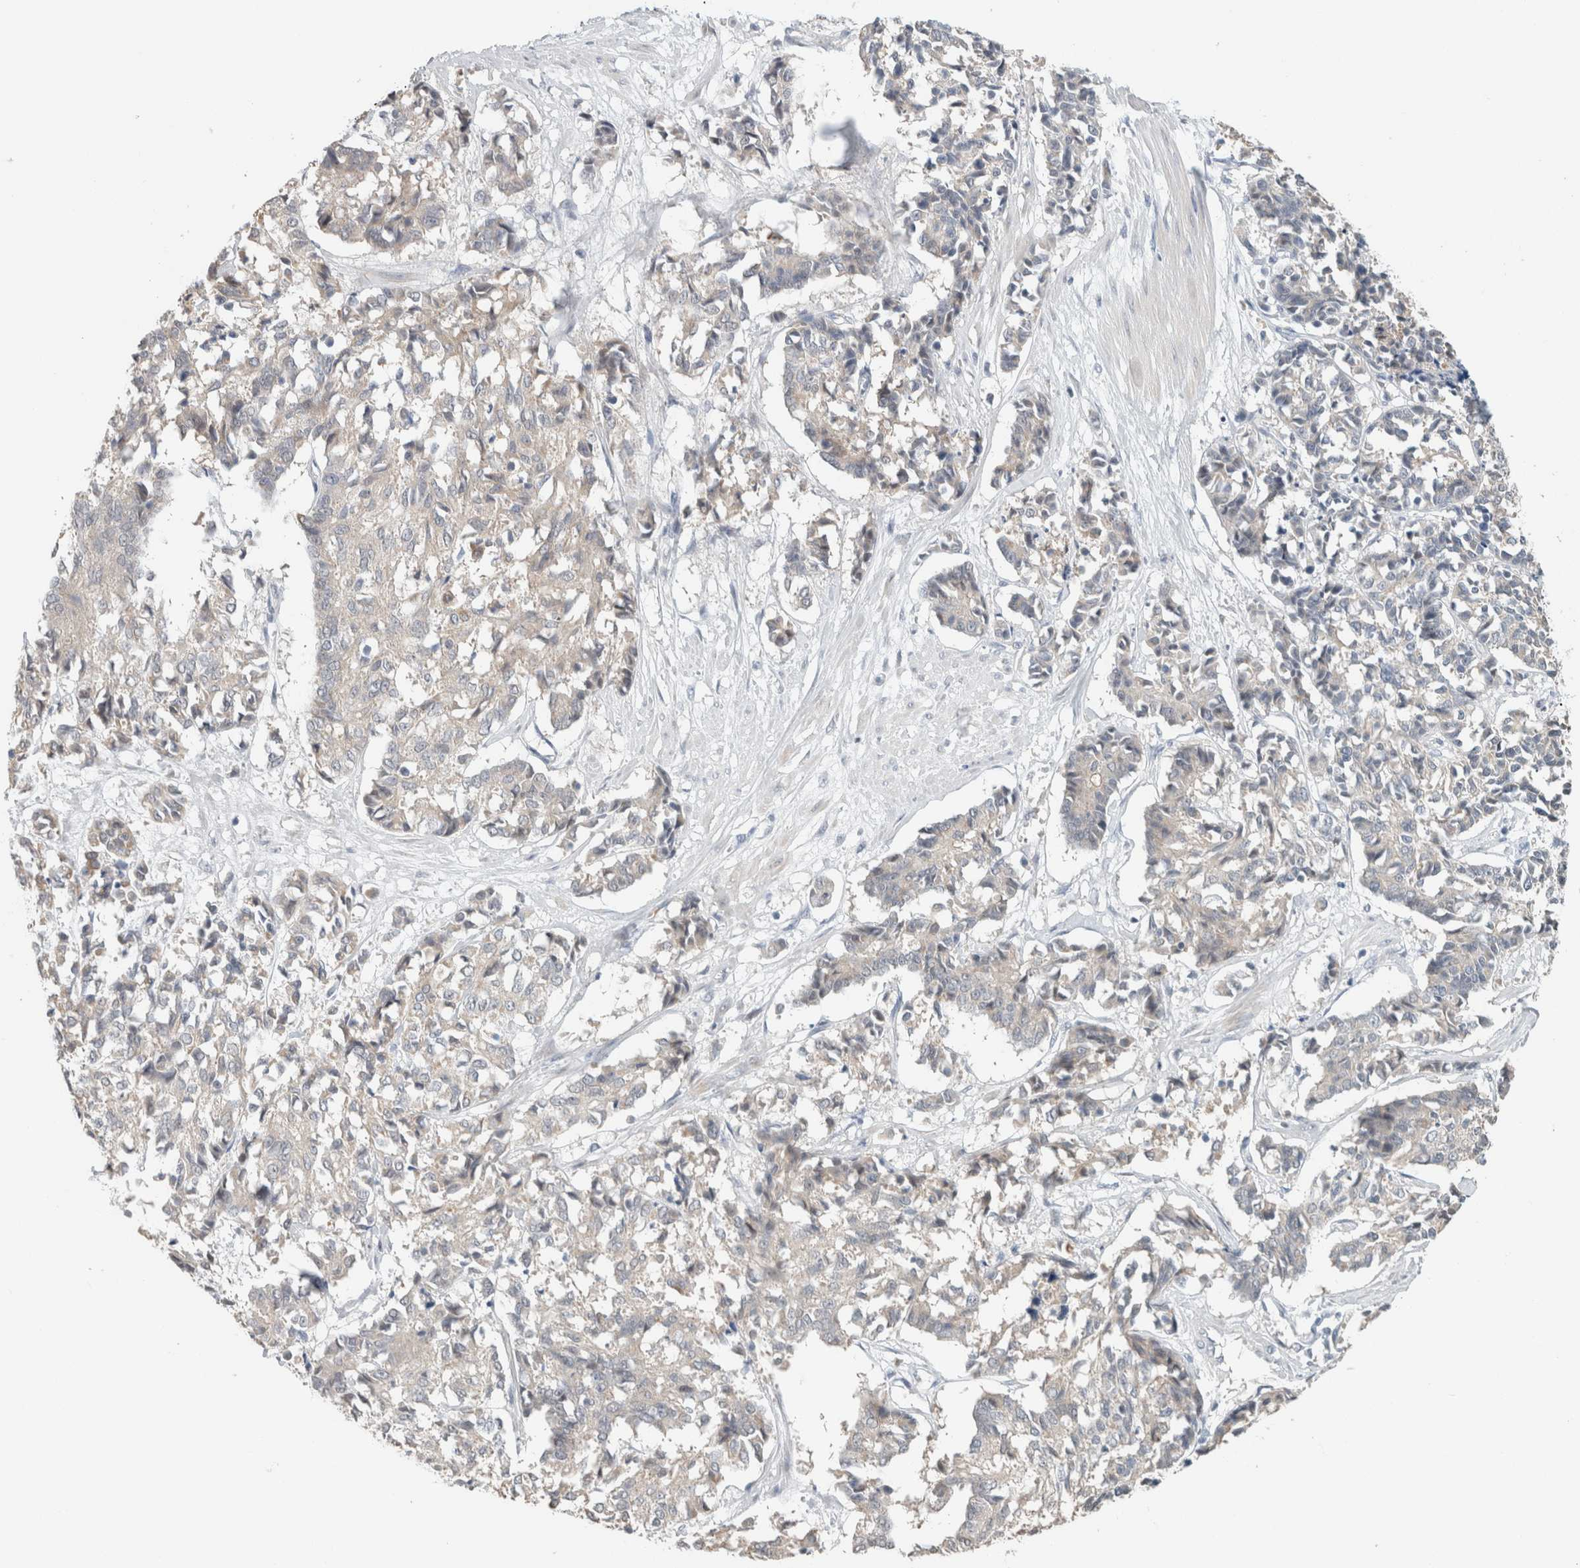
{"staining": {"intensity": "weak", "quantity": "25%-75%", "location": "cytoplasmic/membranous"}, "tissue": "cervical cancer", "cell_type": "Tumor cells", "image_type": "cancer", "snomed": [{"axis": "morphology", "description": "Squamous cell carcinoma, NOS"}, {"axis": "topography", "description": "Cervix"}], "caption": "This is an image of immunohistochemistry staining of squamous cell carcinoma (cervical), which shows weak expression in the cytoplasmic/membranous of tumor cells.", "gene": "CRAT", "patient": {"sex": "female", "age": 35}}